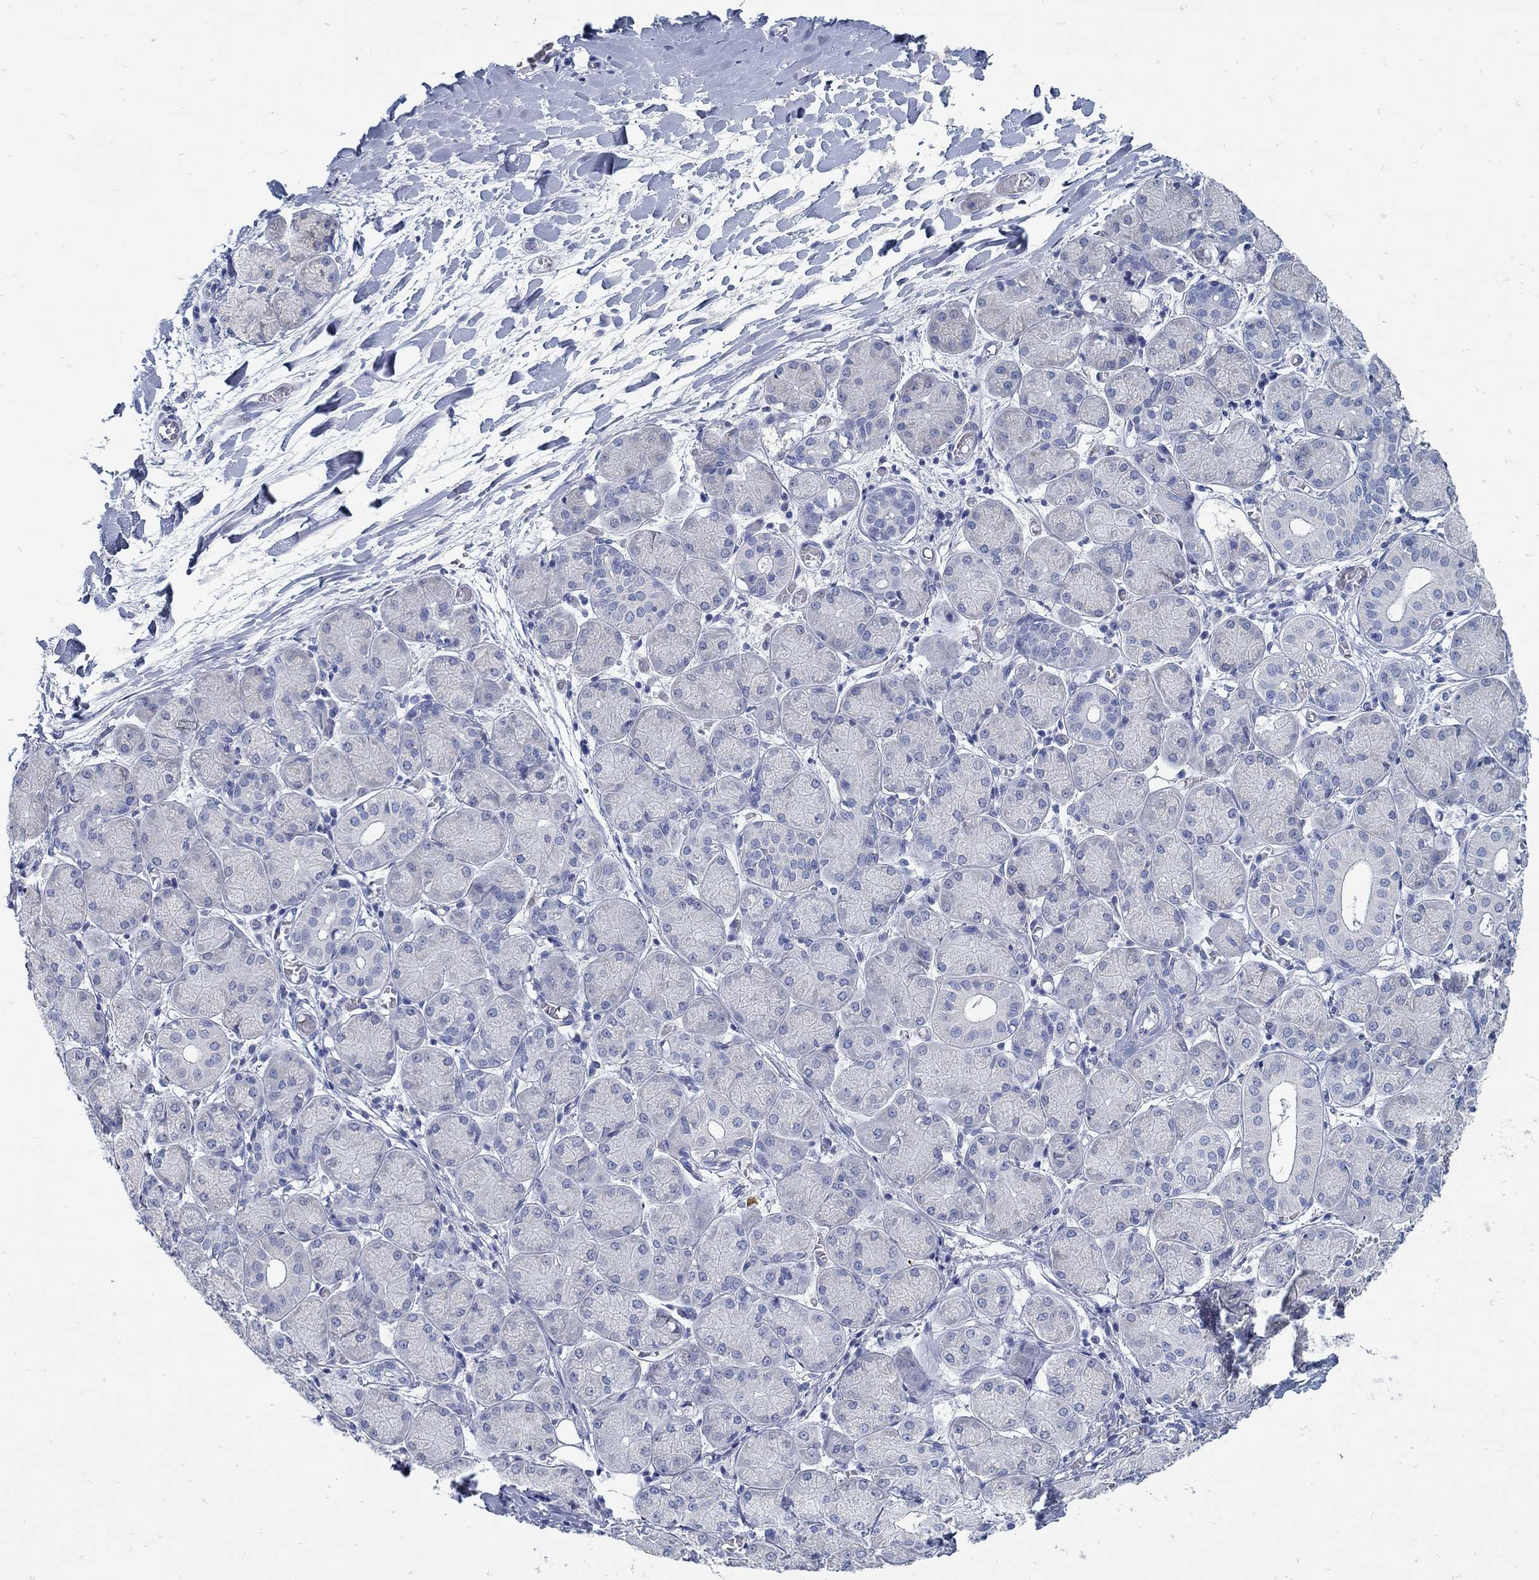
{"staining": {"intensity": "negative", "quantity": "none", "location": "none"}, "tissue": "salivary gland", "cell_type": "Glandular cells", "image_type": "normal", "snomed": [{"axis": "morphology", "description": "Normal tissue, NOS"}, {"axis": "topography", "description": "Salivary gland"}, {"axis": "topography", "description": "Peripheral nerve tissue"}], "caption": "Immunohistochemistry (IHC) of benign salivary gland shows no staining in glandular cells.", "gene": "ZFAND4", "patient": {"sex": "female", "age": 24}}